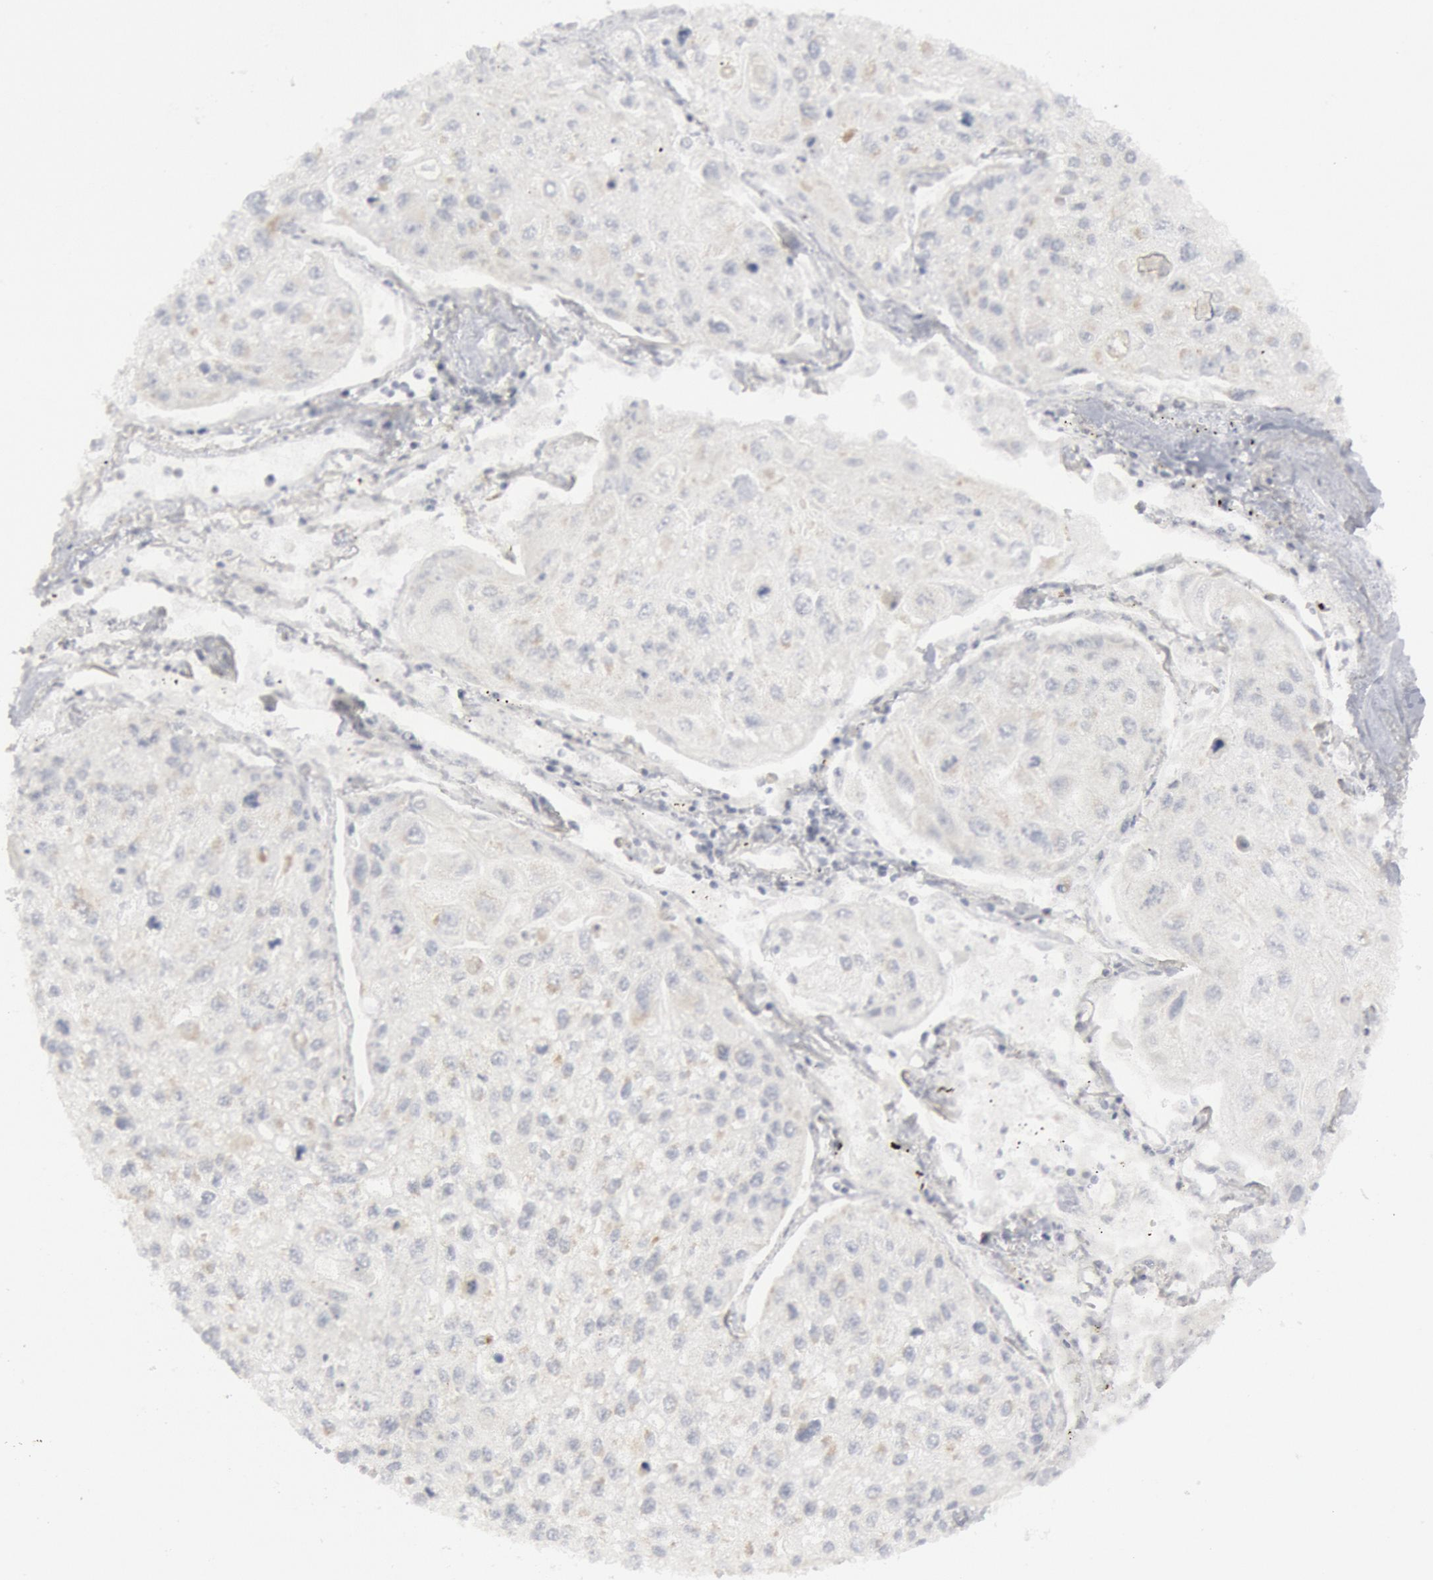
{"staining": {"intensity": "negative", "quantity": "none", "location": "none"}, "tissue": "lung cancer", "cell_type": "Tumor cells", "image_type": "cancer", "snomed": [{"axis": "morphology", "description": "Squamous cell carcinoma, NOS"}, {"axis": "topography", "description": "Lung"}], "caption": "Immunohistochemical staining of lung cancer shows no significant expression in tumor cells.", "gene": "CASP9", "patient": {"sex": "male", "age": 75}}